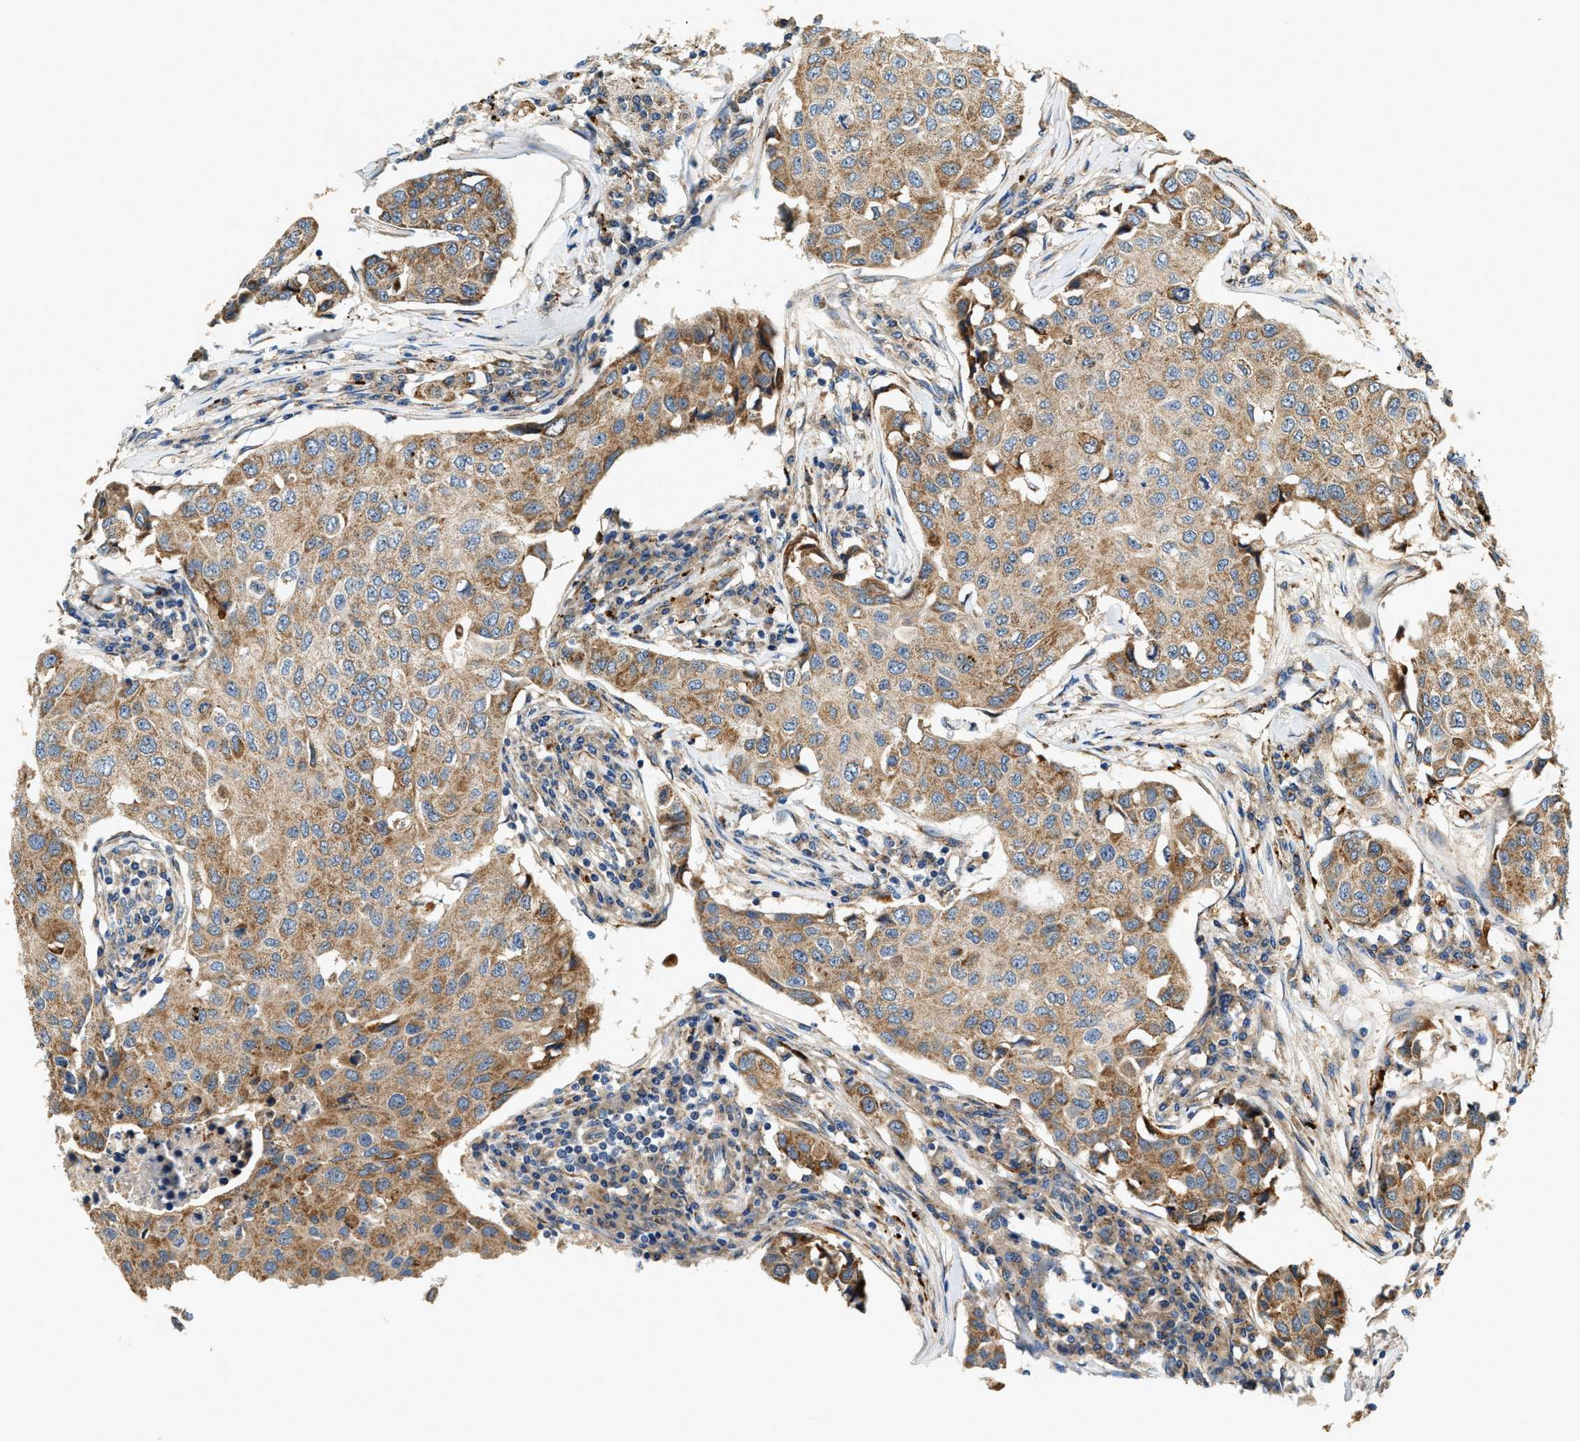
{"staining": {"intensity": "moderate", "quantity": ">75%", "location": "cytoplasmic/membranous"}, "tissue": "breast cancer", "cell_type": "Tumor cells", "image_type": "cancer", "snomed": [{"axis": "morphology", "description": "Duct carcinoma"}, {"axis": "topography", "description": "Breast"}], "caption": "The histopathology image shows a brown stain indicating the presence of a protein in the cytoplasmic/membranous of tumor cells in breast cancer.", "gene": "DUSP10", "patient": {"sex": "female", "age": 80}}